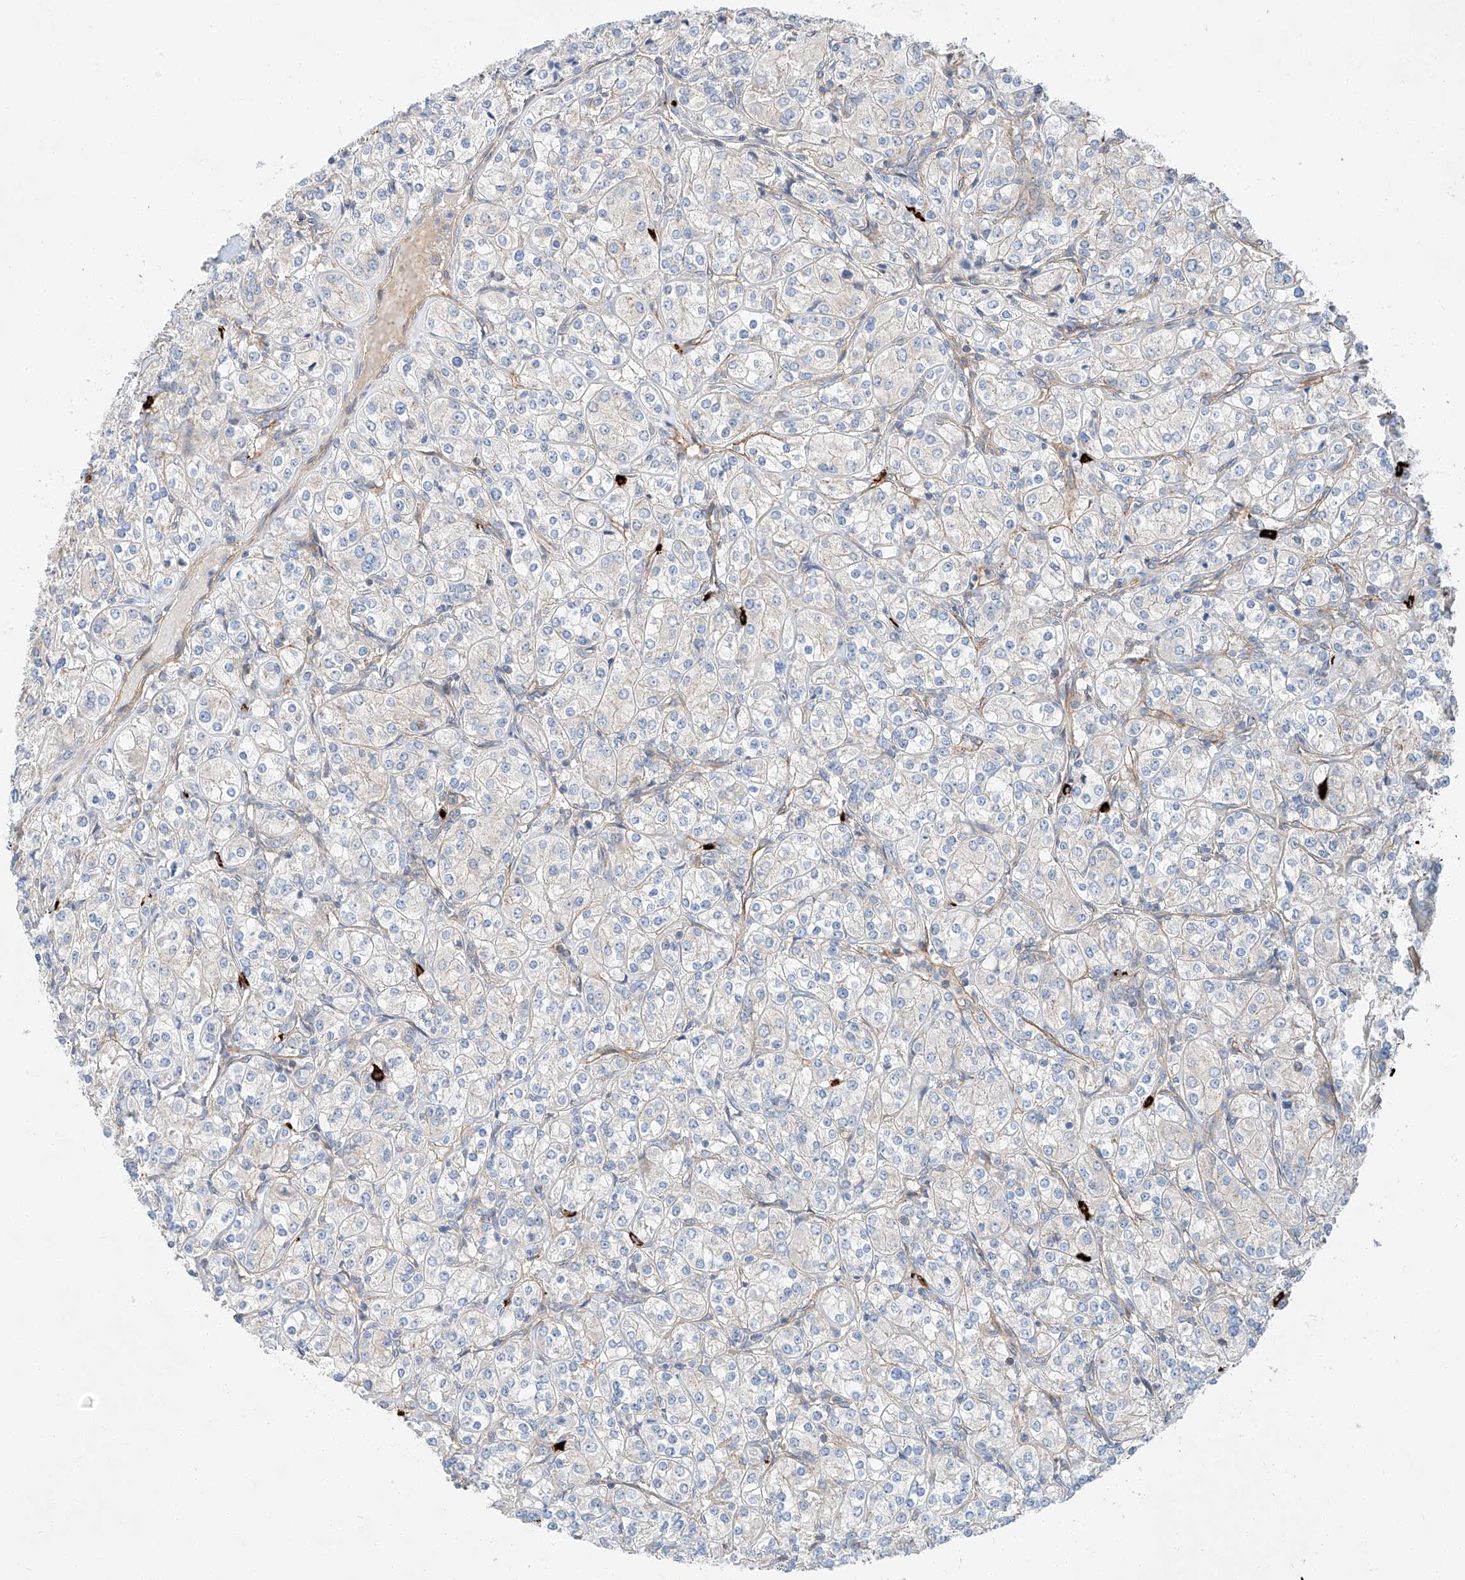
{"staining": {"intensity": "weak", "quantity": "<25%", "location": "cytoplasmic/membranous"}, "tissue": "renal cancer", "cell_type": "Tumor cells", "image_type": "cancer", "snomed": [{"axis": "morphology", "description": "Adenocarcinoma, NOS"}, {"axis": "topography", "description": "Kidney"}], "caption": "DAB immunohistochemical staining of human renal cancer shows no significant staining in tumor cells.", "gene": "MINDY4", "patient": {"sex": "male", "age": 77}}